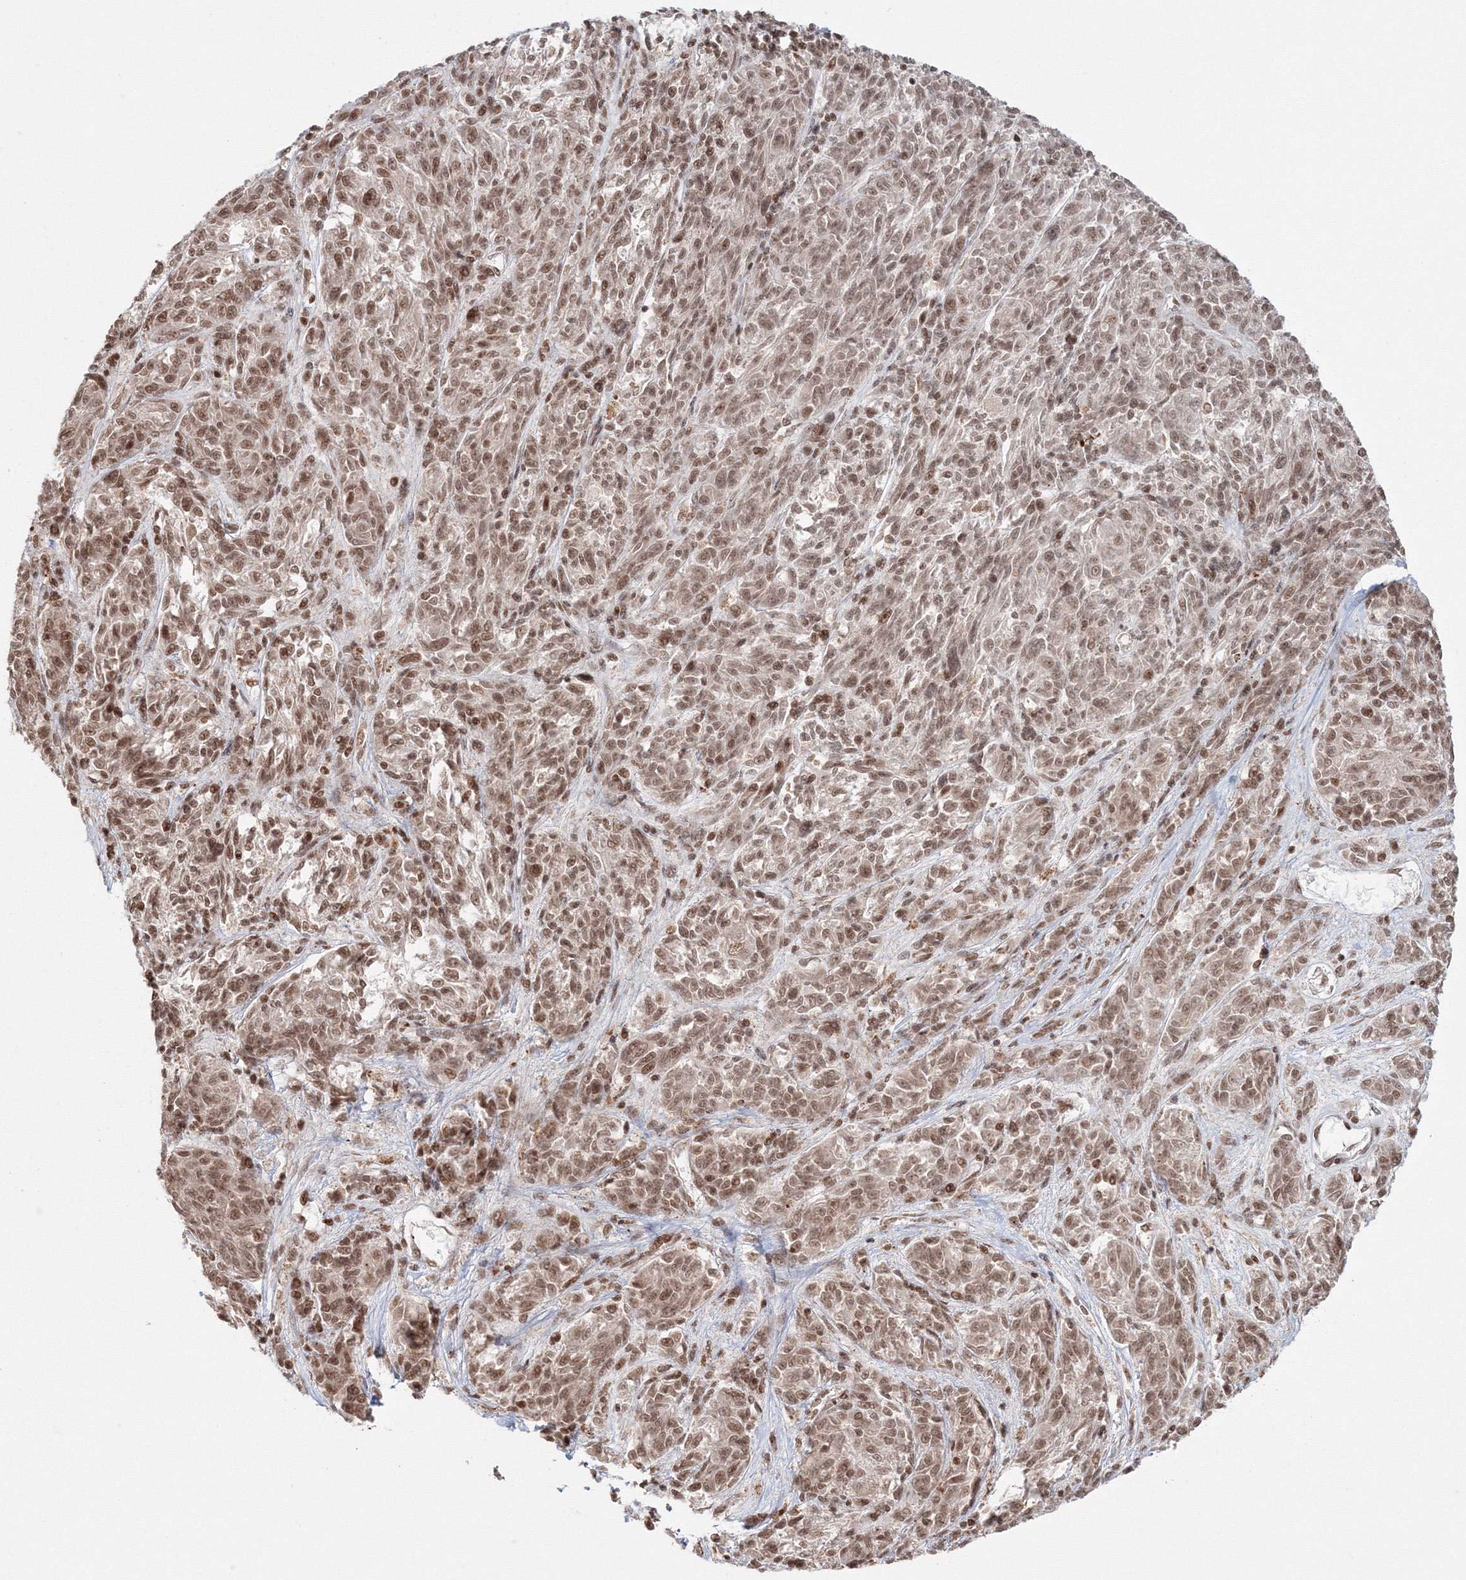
{"staining": {"intensity": "moderate", "quantity": ">75%", "location": "nuclear"}, "tissue": "melanoma", "cell_type": "Tumor cells", "image_type": "cancer", "snomed": [{"axis": "morphology", "description": "Malignant melanoma, NOS"}, {"axis": "topography", "description": "Skin"}], "caption": "Immunohistochemistry (IHC) (DAB) staining of human malignant melanoma demonstrates moderate nuclear protein positivity in about >75% of tumor cells.", "gene": "KIF20A", "patient": {"sex": "male", "age": 53}}